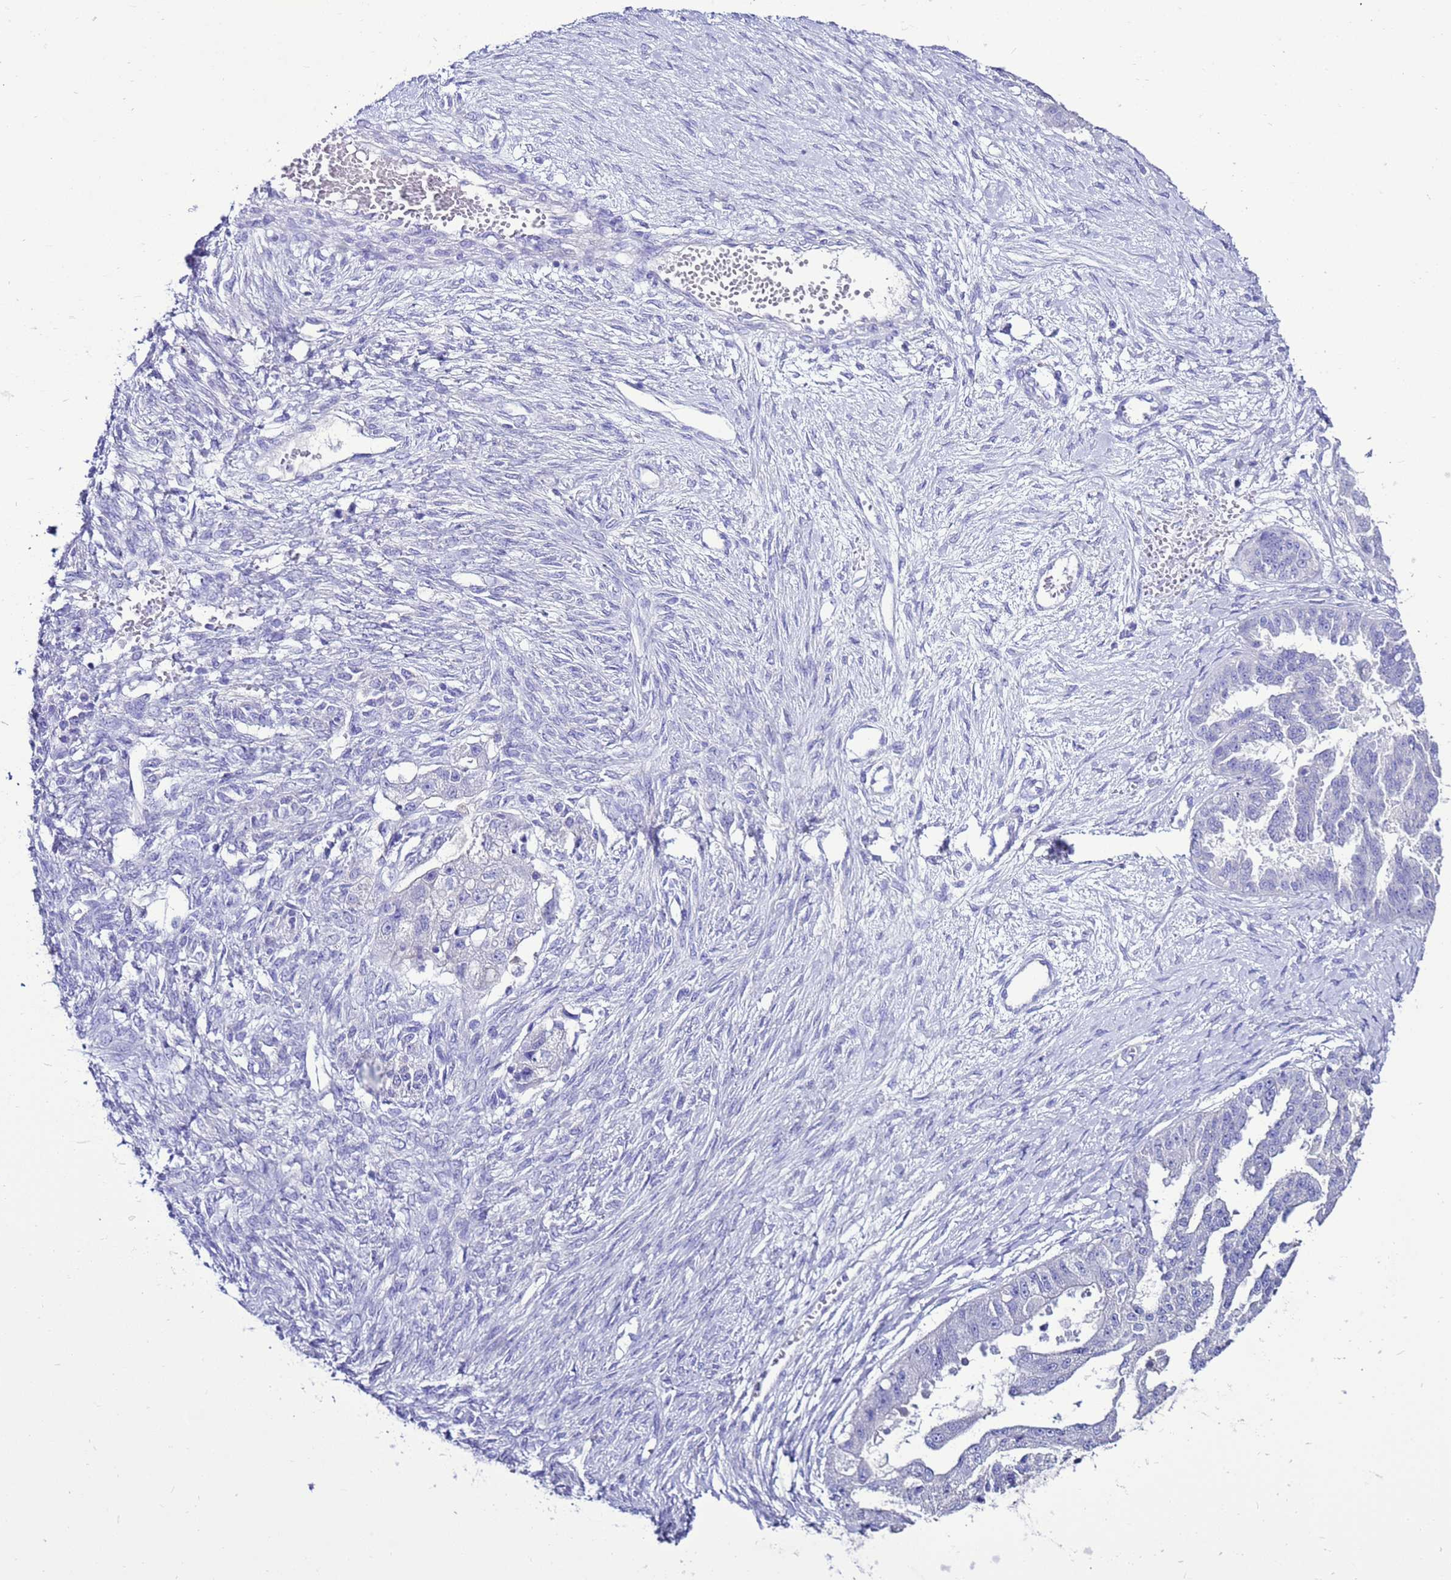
{"staining": {"intensity": "negative", "quantity": "none", "location": "none"}, "tissue": "ovarian cancer", "cell_type": "Tumor cells", "image_type": "cancer", "snomed": [{"axis": "morphology", "description": "Cystadenocarcinoma, serous, NOS"}, {"axis": "topography", "description": "Ovary"}], "caption": "The image reveals no significant expression in tumor cells of ovarian cancer. (DAB (3,3'-diaminobenzidine) IHC with hematoxylin counter stain).", "gene": "BEST2", "patient": {"sex": "female", "age": 58}}